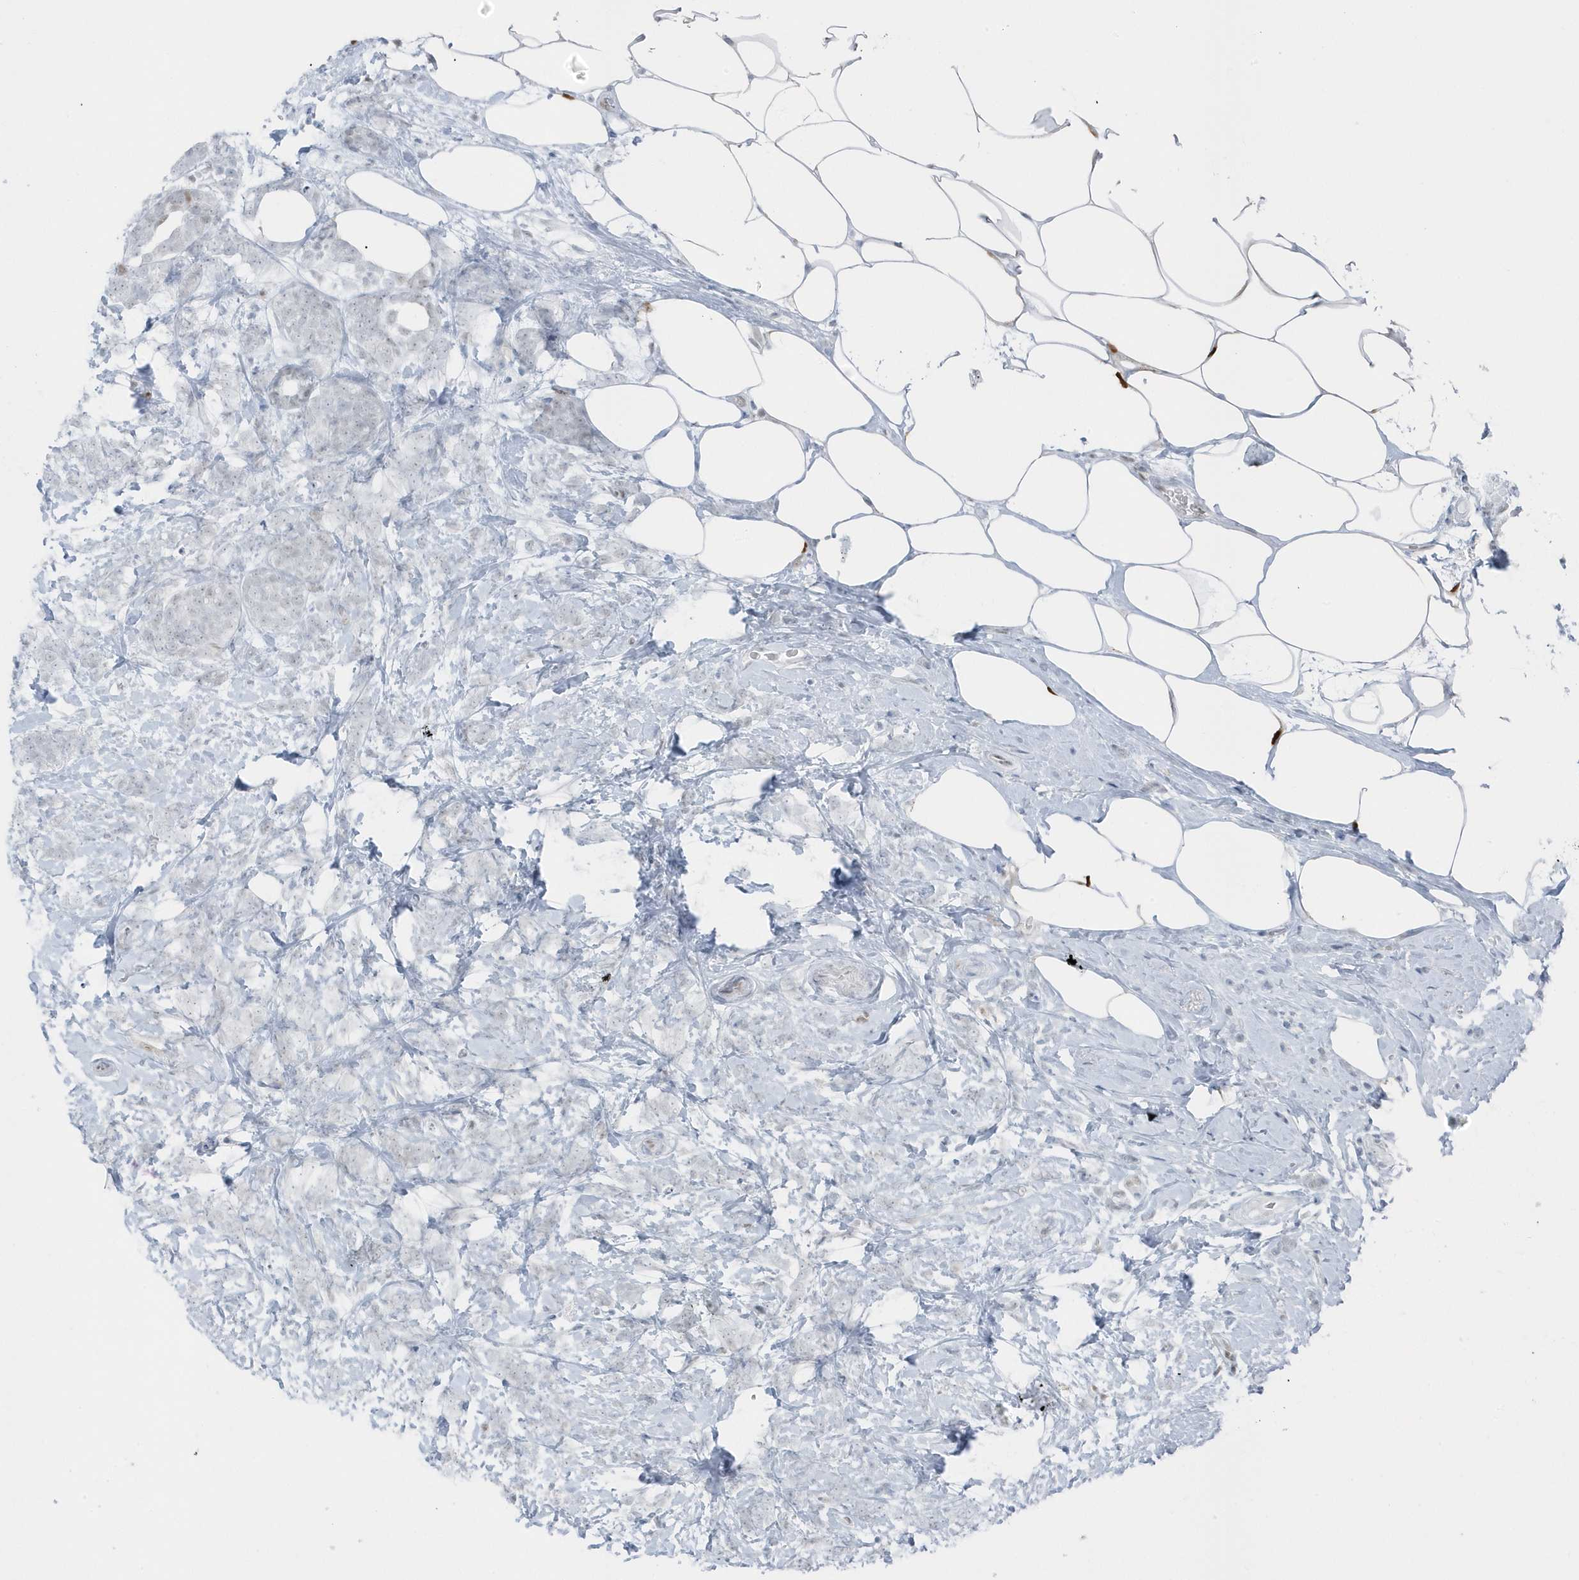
{"staining": {"intensity": "negative", "quantity": "none", "location": "none"}, "tissue": "breast cancer", "cell_type": "Tumor cells", "image_type": "cancer", "snomed": [{"axis": "morphology", "description": "Lobular carcinoma"}, {"axis": "topography", "description": "Breast"}], "caption": "Photomicrograph shows no significant protein expression in tumor cells of breast cancer.", "gene": "SMIM34", "patient": {"sex": "female", "age": 58}}